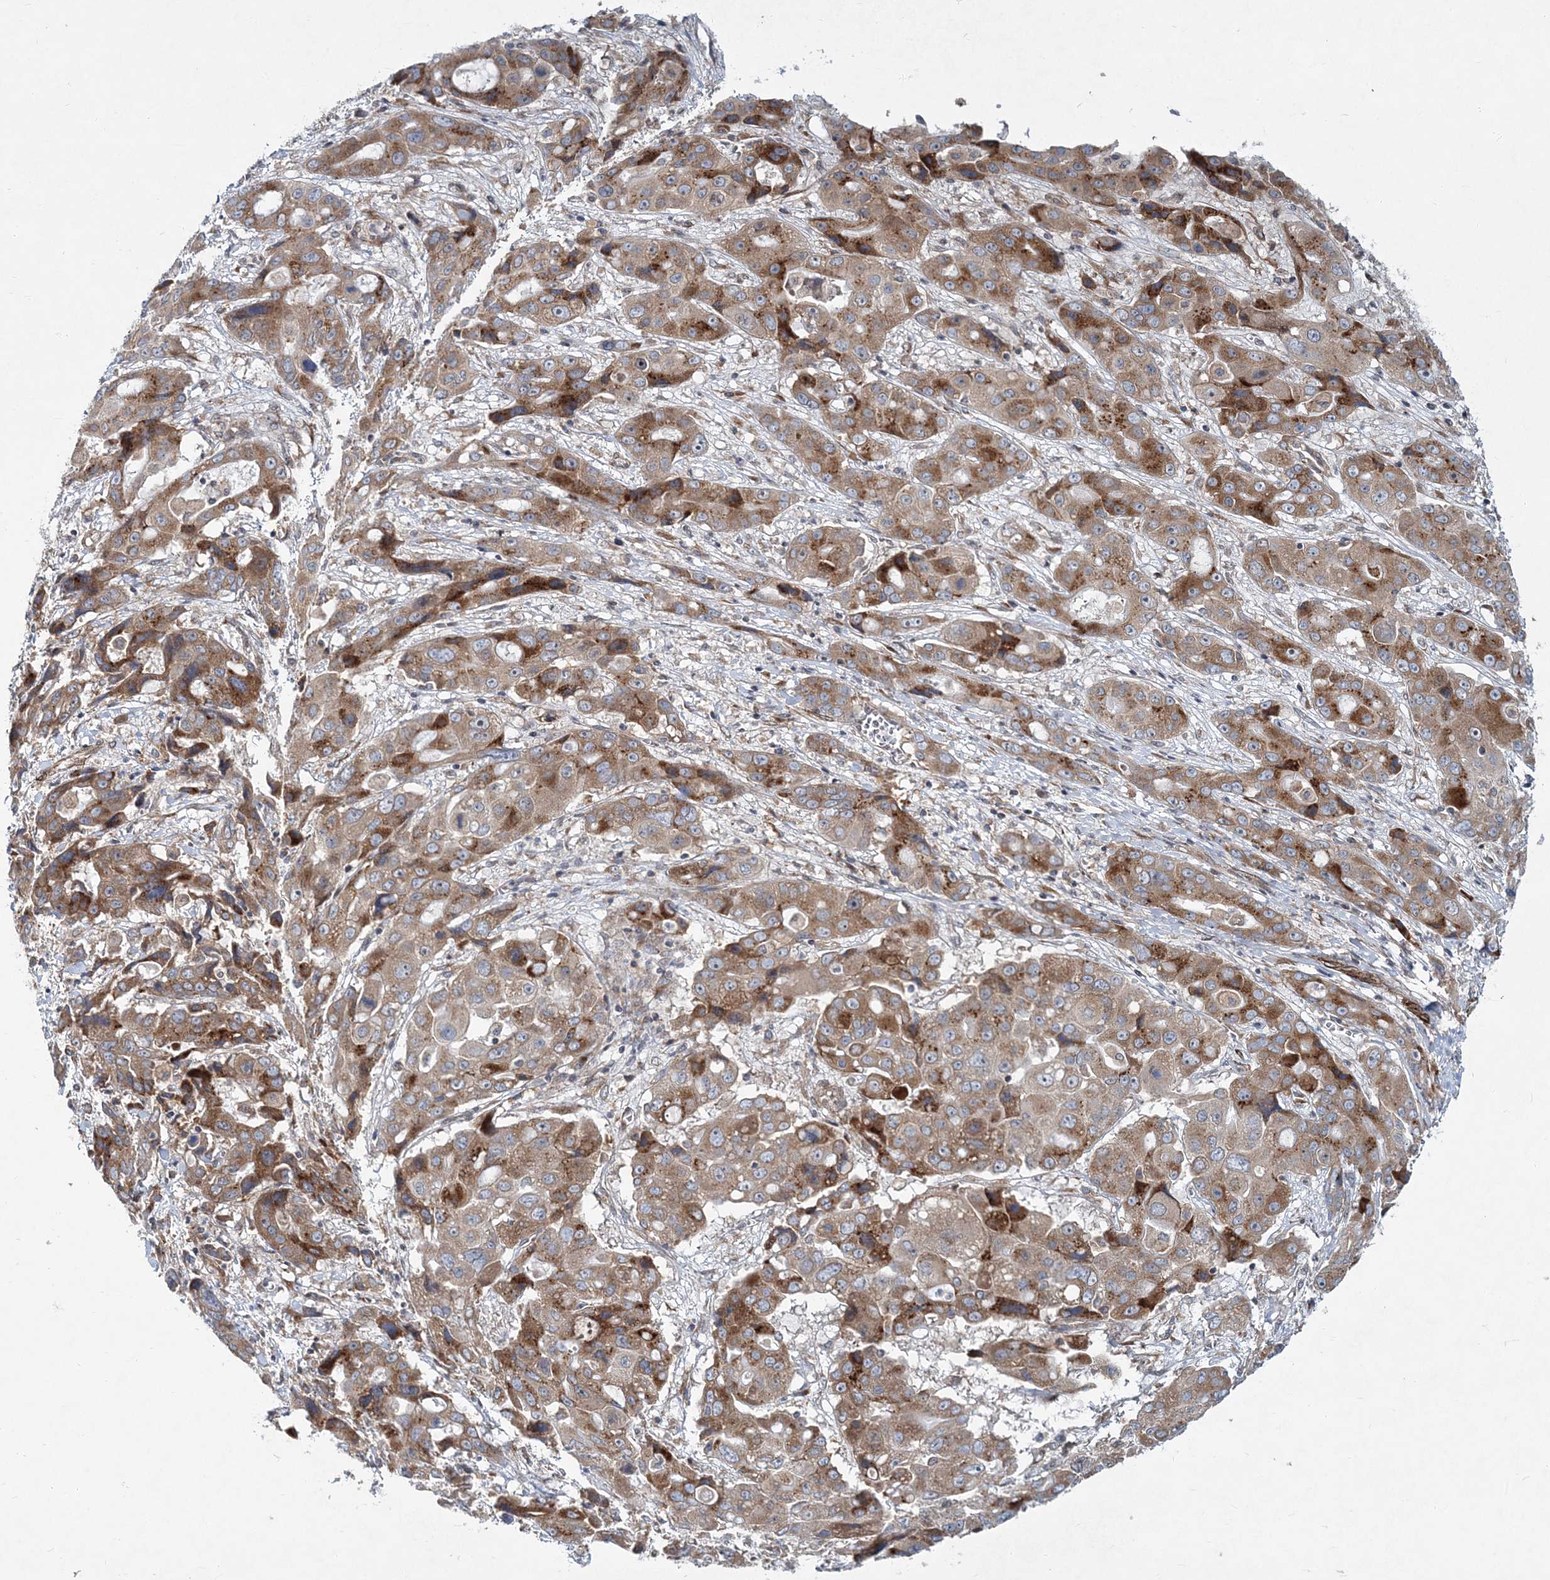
{"staining": {"intensity": "moderate", "quantity": ">75%", "location": "cytoplasmic/membranous"}, "tissue": "liver cancer", "cell_type": "Tumor cells", "image_type": "cancer", "snomed": [{"axis": "morphology", "description": "Cholangiocarcinoma"}, {"axis": "topography", "description": "Liver"}], "caption": "Immunohistochemistry (IHC) photomicrograph of neoplastic tissue: liver cancer stained using immunohistochemistry (IHC) demonstrates medium levels of moderate protein expression localized specifically in the cytoplasmic/membranous of tumor cells, appearing as a cytoplasmic/membranous brown color.", "gene": "NBAS", "patient": {"sex": "male", "age": 67}}